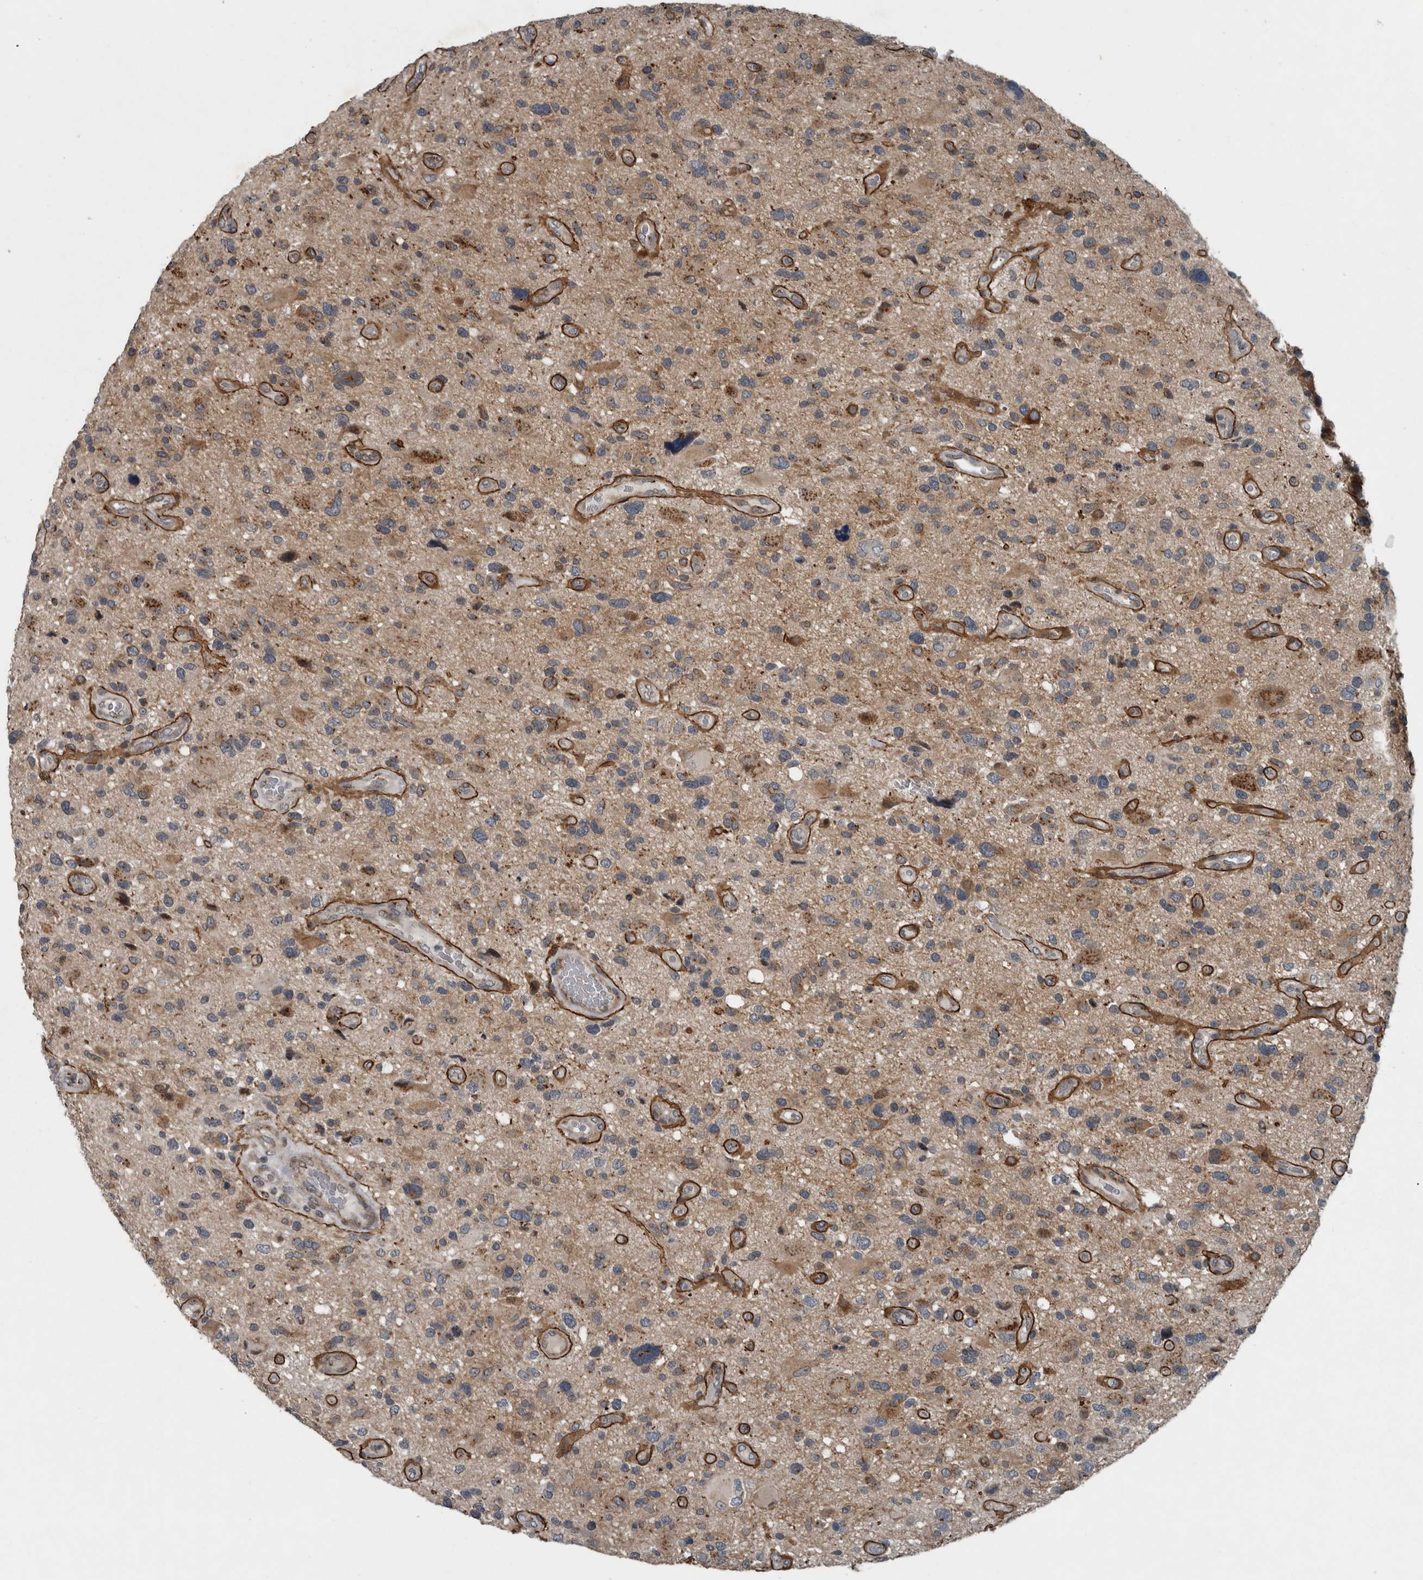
{"staining": {"intensity": "weak", "quantity": "25%-75%", "location": "cytoplasmic/membranous"}, "tissue": "glioma", "cell_type": "Tumor cells", "image_type": "cancer", "snomed": [{"axis": "morphology", "description": "Glioma, malignant, High grade"}, {"axis": "topography", "description": "Brain"}], "caption": "High-power microscopy captured an immunohistochemistry (IHC) histopathology image of malignant glioma (high-grade), revealing weak cytoplasmic/membranous staining in about 25%-75% of tumor cells.", "gene": "ZNF345", "patient": {"sex": "male", "age": 33}}